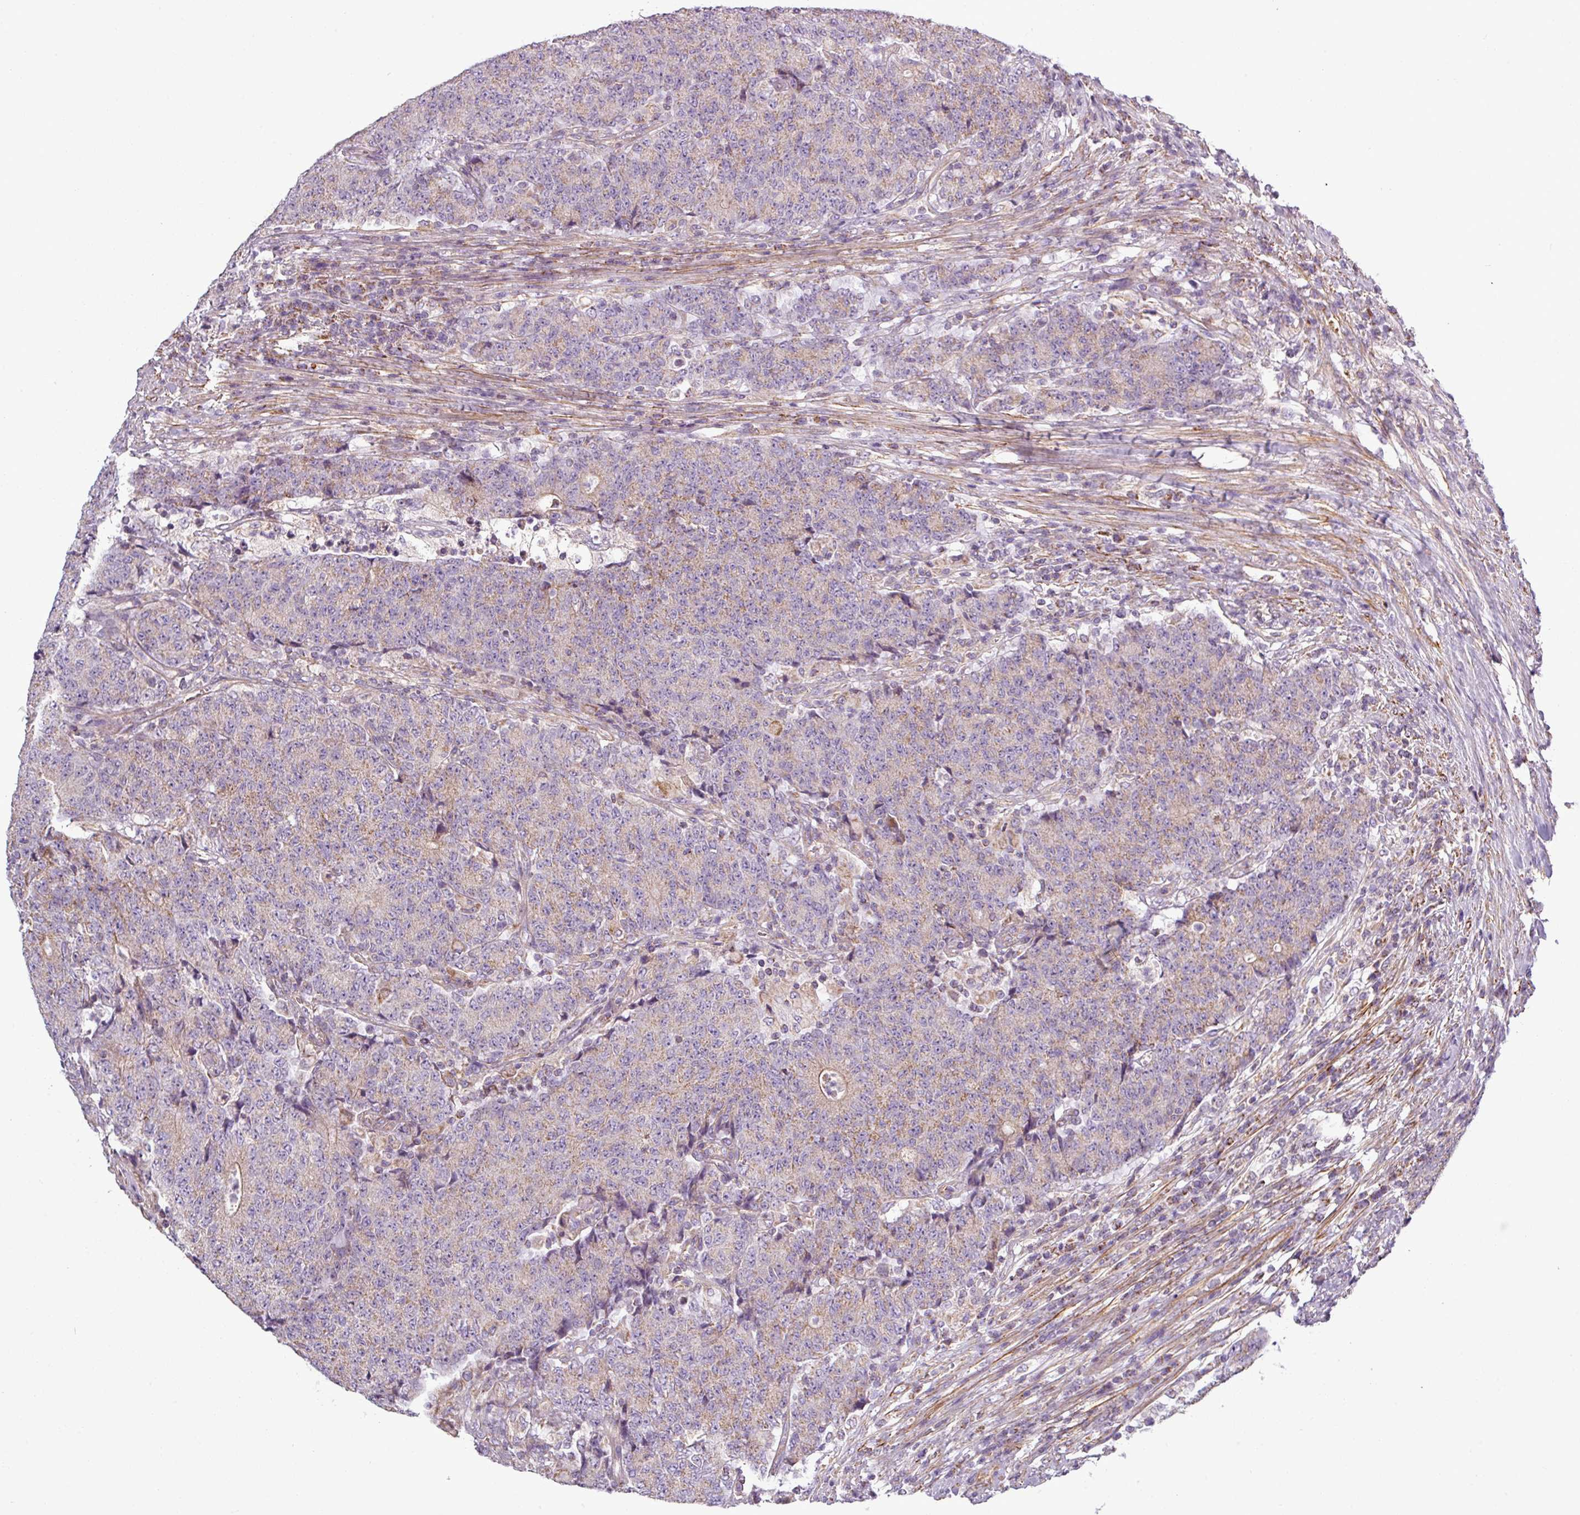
{"staining": {"intensity": "weak", "quantity": "25%-75%", "location": "cytoplasmic/membranous"}, "tissue": "colorectal cancer", "cell_type": "Tumor cells", "image_type": "cancer", "snomed": [{"axis": "morphology", "description": "Adenocarcinoma, NOS"}, {"axis": "topography", "description": "Colon"}], "caption": "Colorectal cancer stained with a brown dye reveals weak cytoplasmic/membranous positive positivity in approximately 25%-75% of tumor cells.", "gene": "BTN2A2", "patient": {"sex": "female", "age": 75}}